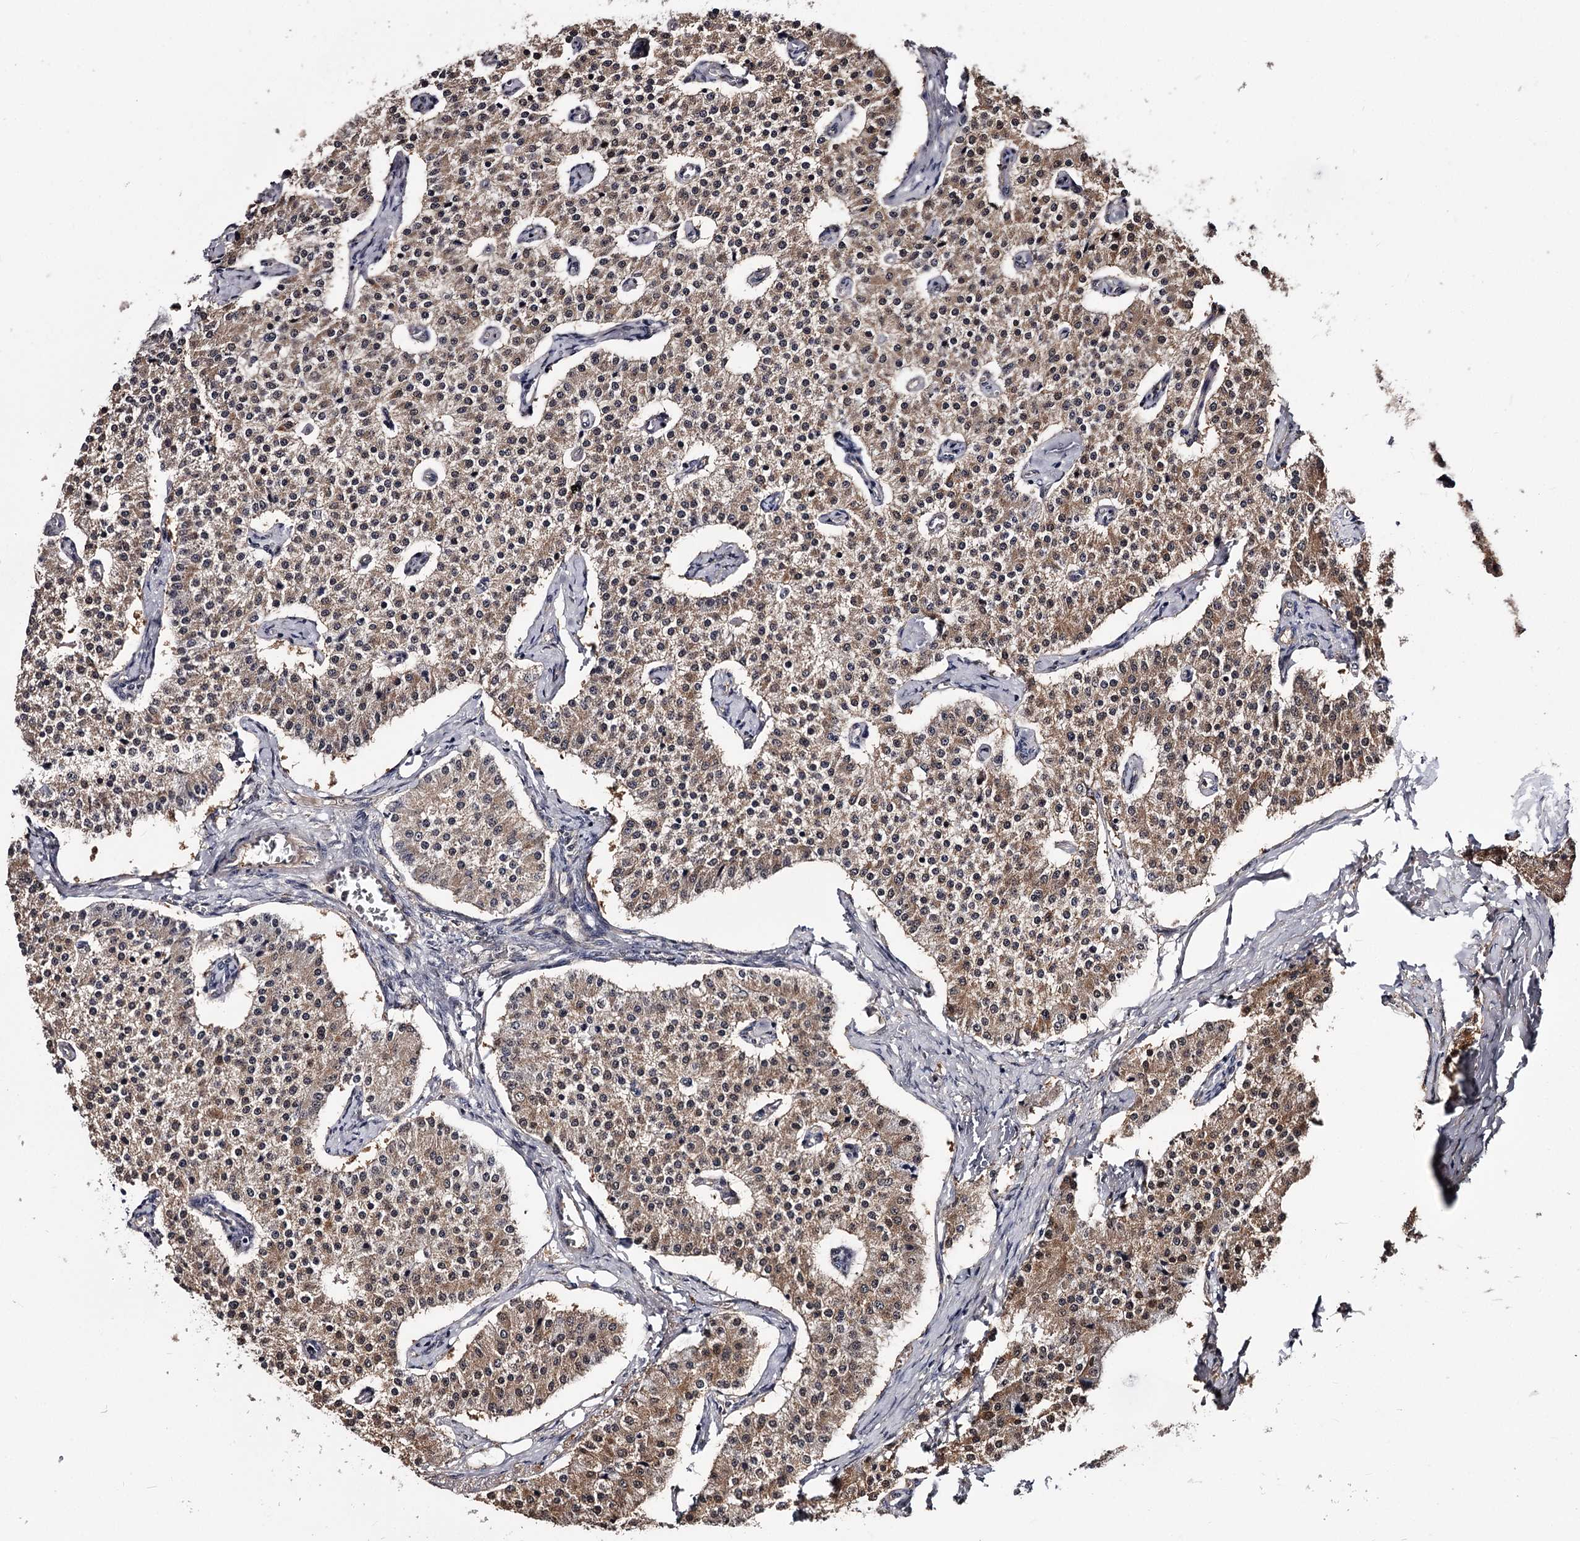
{"staining": {"intensity": "moderate", "quantity": ">75%", "location": "cytoplasmic/membranous,nuclear"}, "tissue": "carcinoid", "cell_type": "Tumor cells", "image_type": "cancer", "snomed": [{"axis": "morphology", "description": "Carcinoid, malignant, NOS"}, {"axis": "topography", "description": "Colon"}], "caption": "The photomicrograph displays staining of malignant carcinoid, revealing moderate cytoplasmic/membranous and nuclear protein staining (brown color) within tumor cells.", "gene": "GSTO1", "patient": {"sex": "female", "age": 52}}